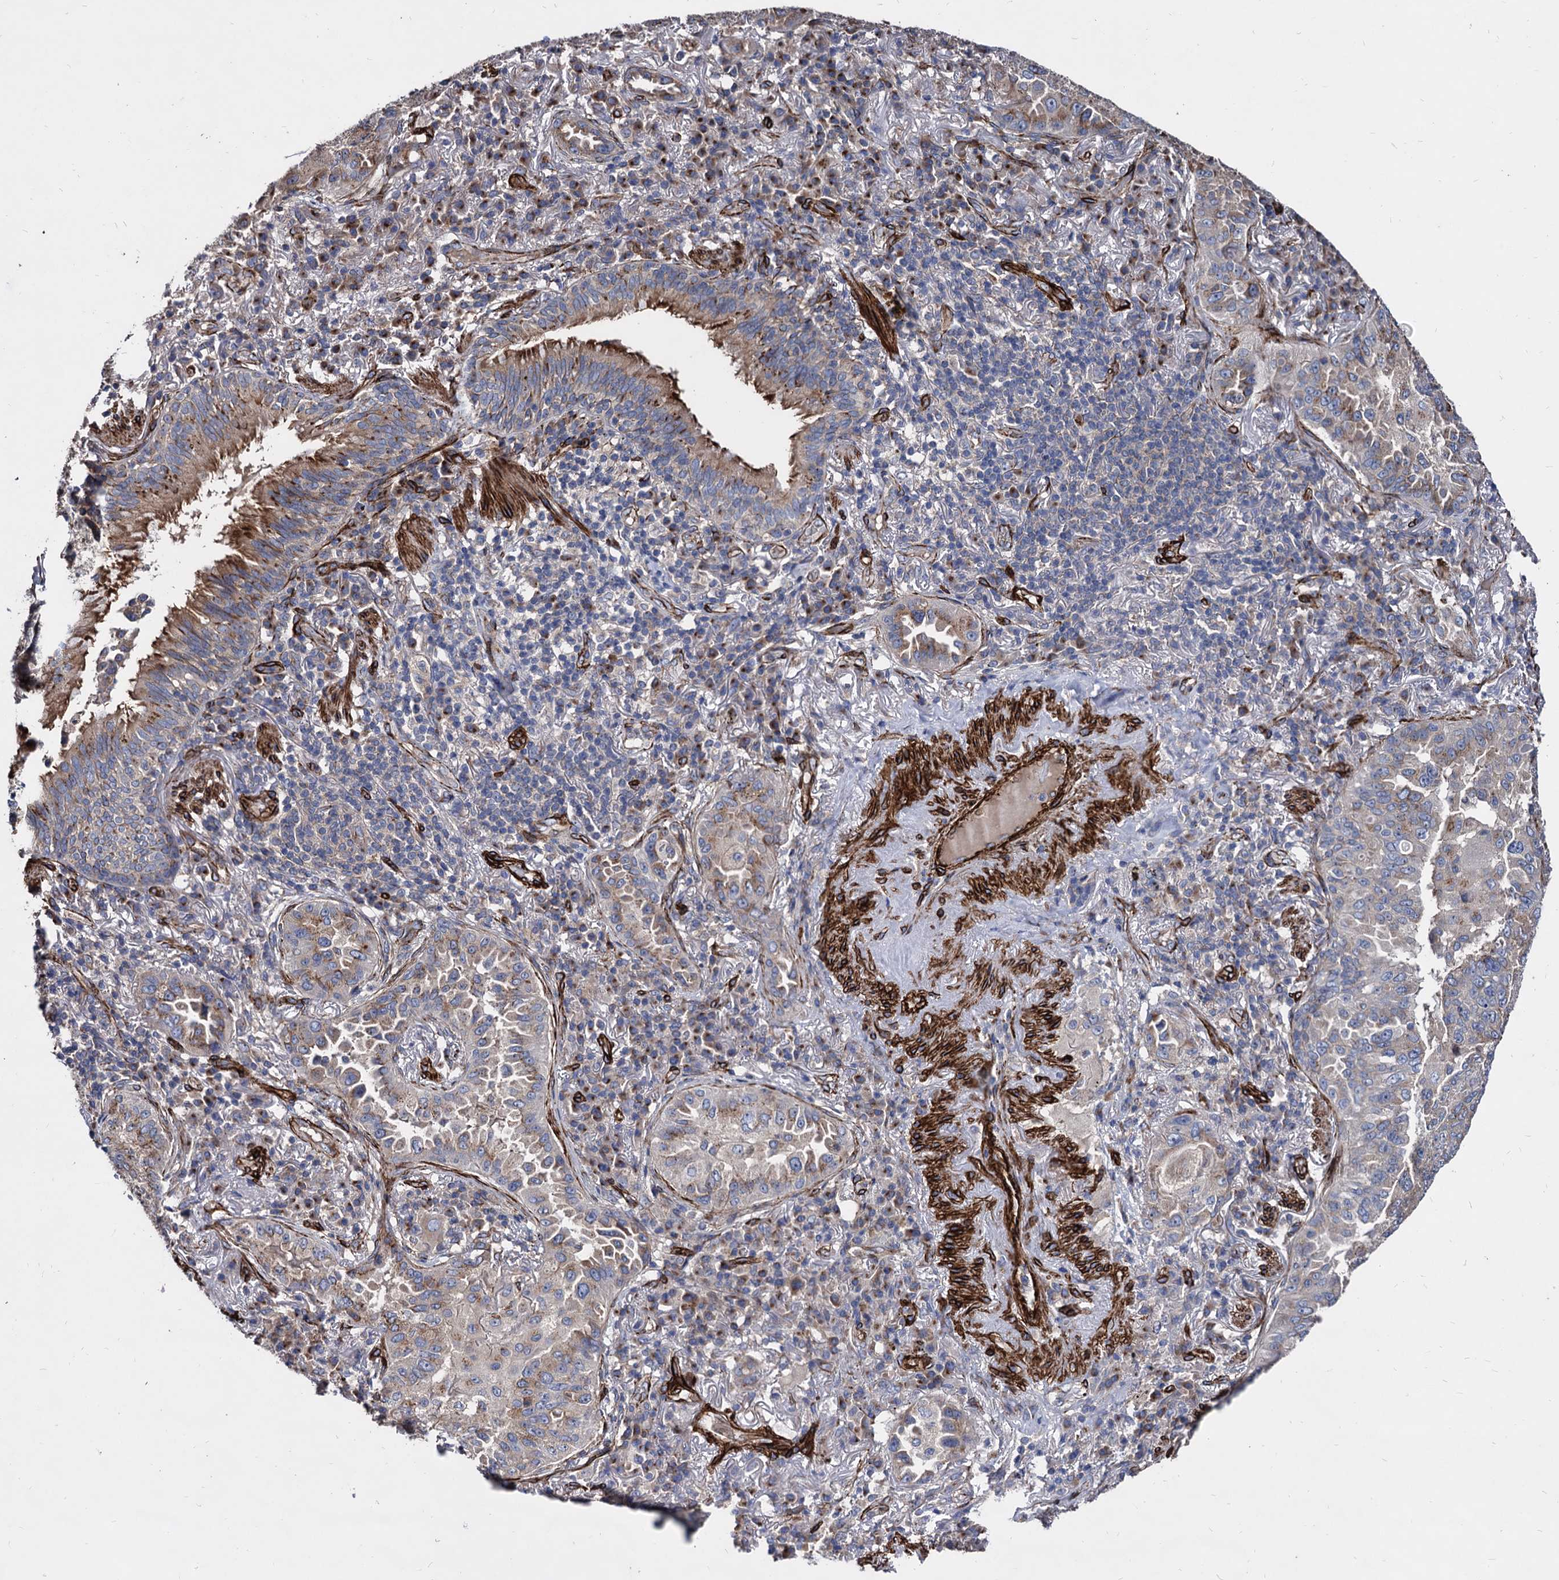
{"staining": {"intensity": "weak", "quantity": "<25%", "location": "cytoplasmic/membranous"}, "tissue": "lung cancer", "cell_type": "Tumor cells", "image_type": "cancer", "snomed": [{"axis": "morphology", "description": "Adenocarcinoma, NOS"}, {"axis": "topography", "description": "Lung"}], "caption": "Immunohistochemistry of human lung cancer (adenocarcinoma) demonstrates no expression in tumor cells.", "gene": "WDR11", "patient": {"sex": "female", "age": 69}}